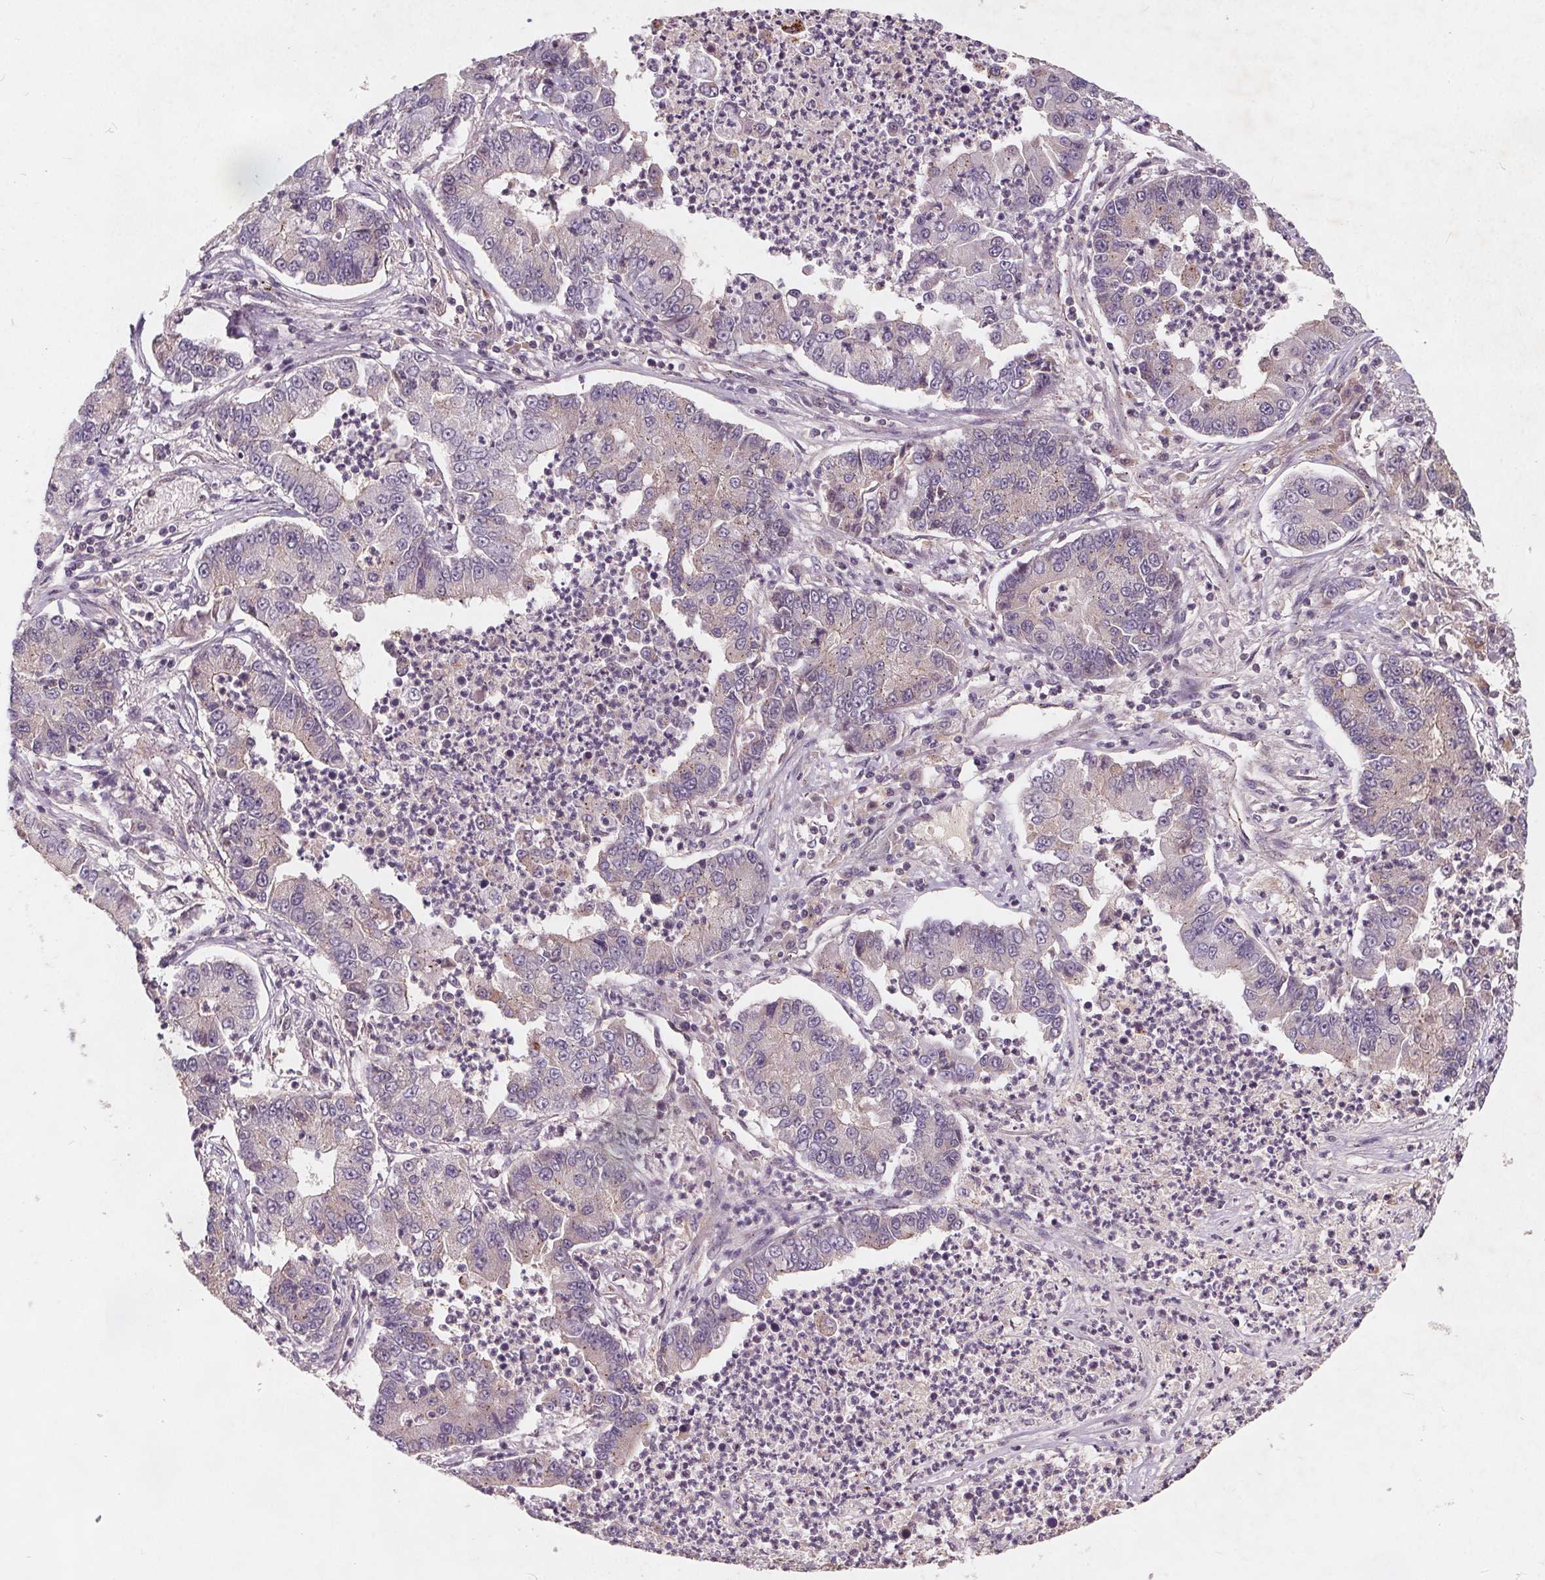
{"staining": {"intensity": "negative", "quantity": "none", "location": "none"}, "tissue": "lung cancer", "cell_type": "Tumor cells", "image_type": "cancer", "snomed": [{"axis": "morphology", "description": "Adenocarcinoma, NOS"}, {"axis": "topography", "description": "Lung"}], "caption": "Immunohistochemical staining of lung cancer (adenocarcinoma) displays no significant positivity in tumor cells. The staining was performed using DAB (3,3'-diaminobenzidine) to visualize the protein expression in brown, while the nuclei were stained in blue with hematoxylin (Magnification: 20x).", "gene": "CSNK1G2", "patient": {"sex": "female", "age": 57}}